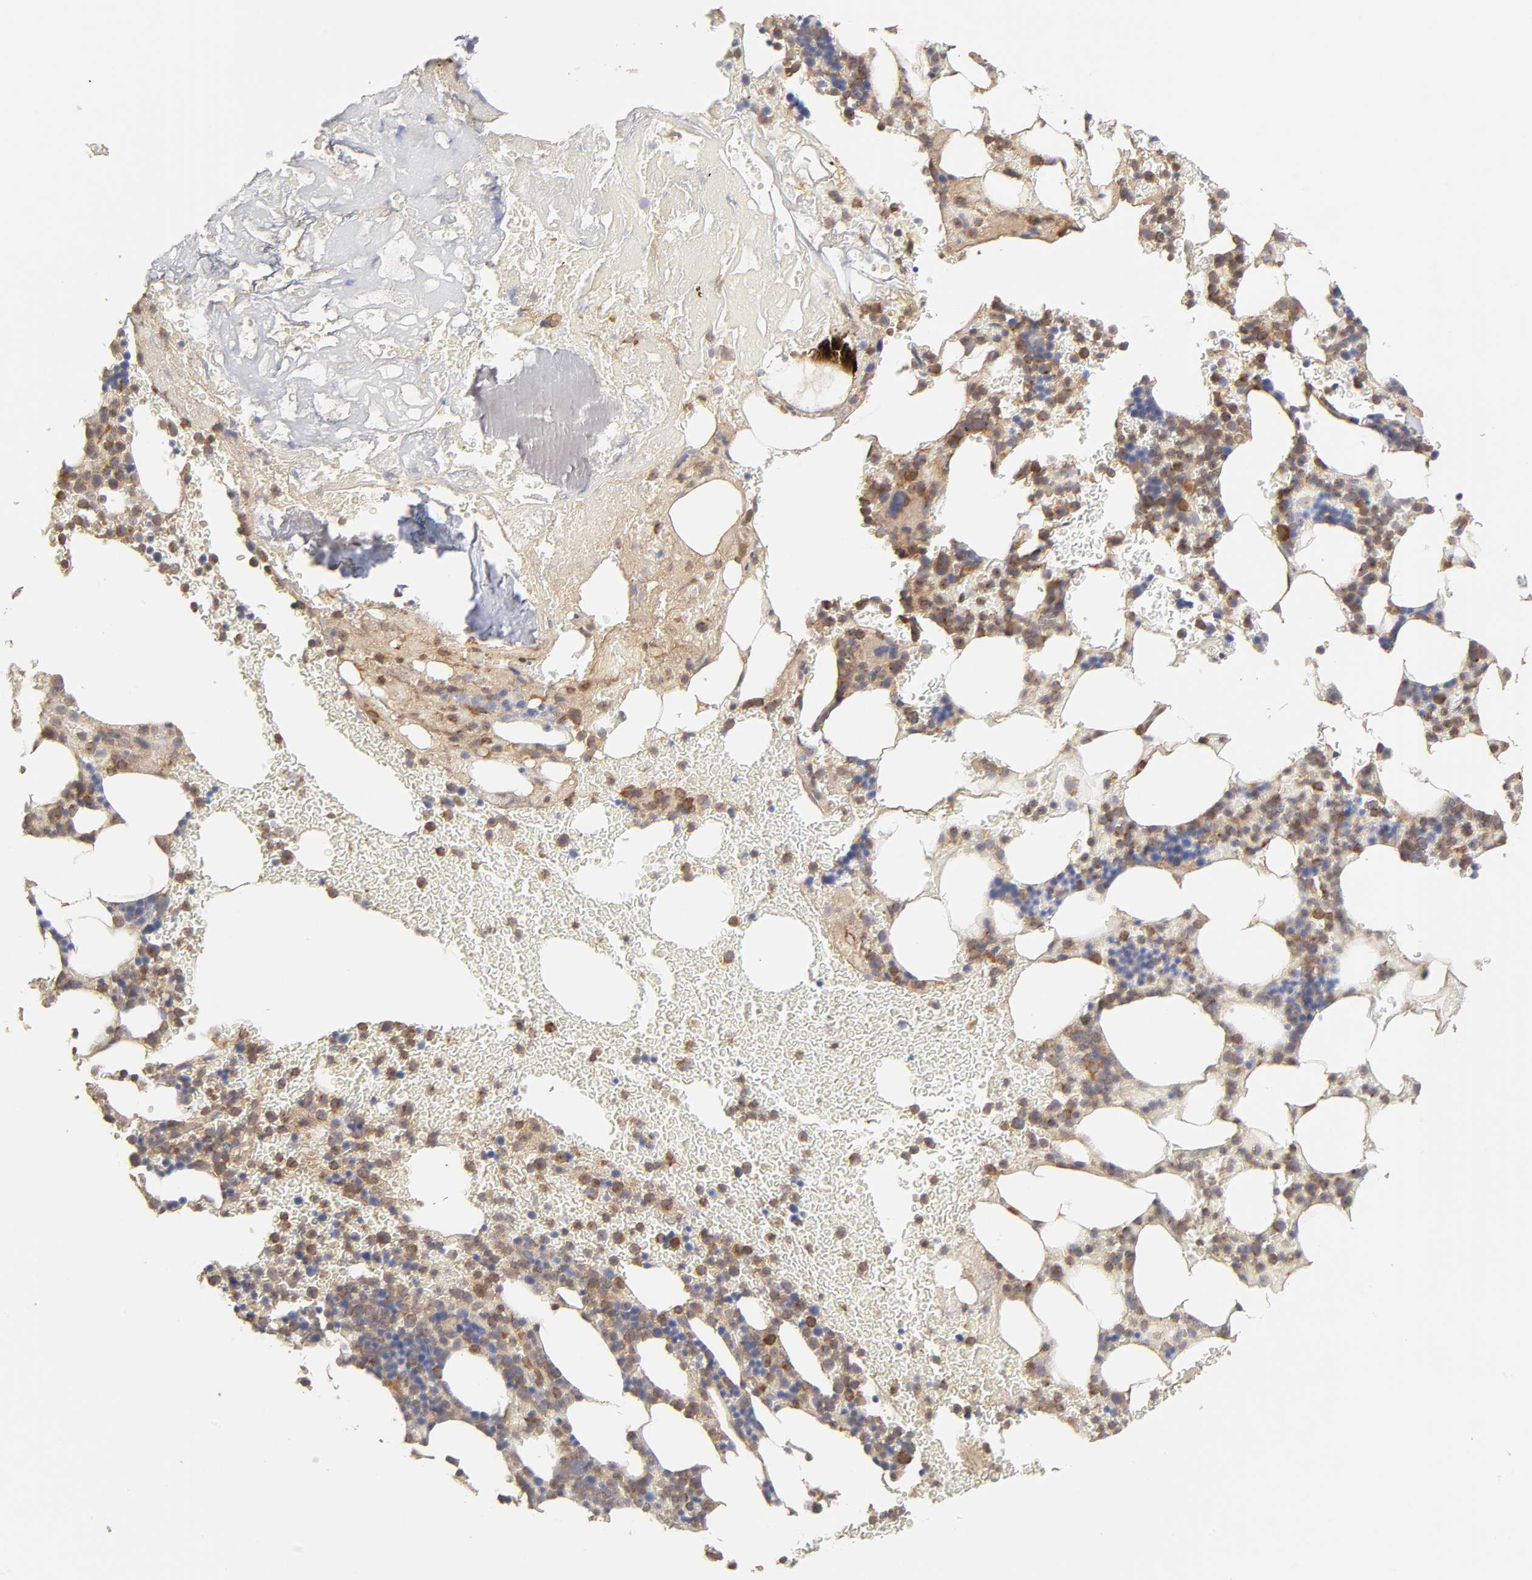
{"staining": {"intensity": "moderate", "quantity": "25%-75%", "location": "cytoplasmic/membranous,nuclear"}, "tissue": "bone marrow", "cell_type": "Hematopoietic cells", "image_type": "normal", "snomed": [{"axis": "morphology", "description": "Normal tissue, NOS"}, {"axis": "topography", "description": "Bone marrow"}], "caption": "A brown stain highlights moderate cytoplasmic/membranous,nuclear positivity of a protein in hematopoietic cells of benign bone marrow. (Stains: DAB in brown, nuclei in blue, Microscopy: brightfield microscopy at high magnification).", "gene": "AP1G2", "patient": {"sex": "female", "age": 73}}